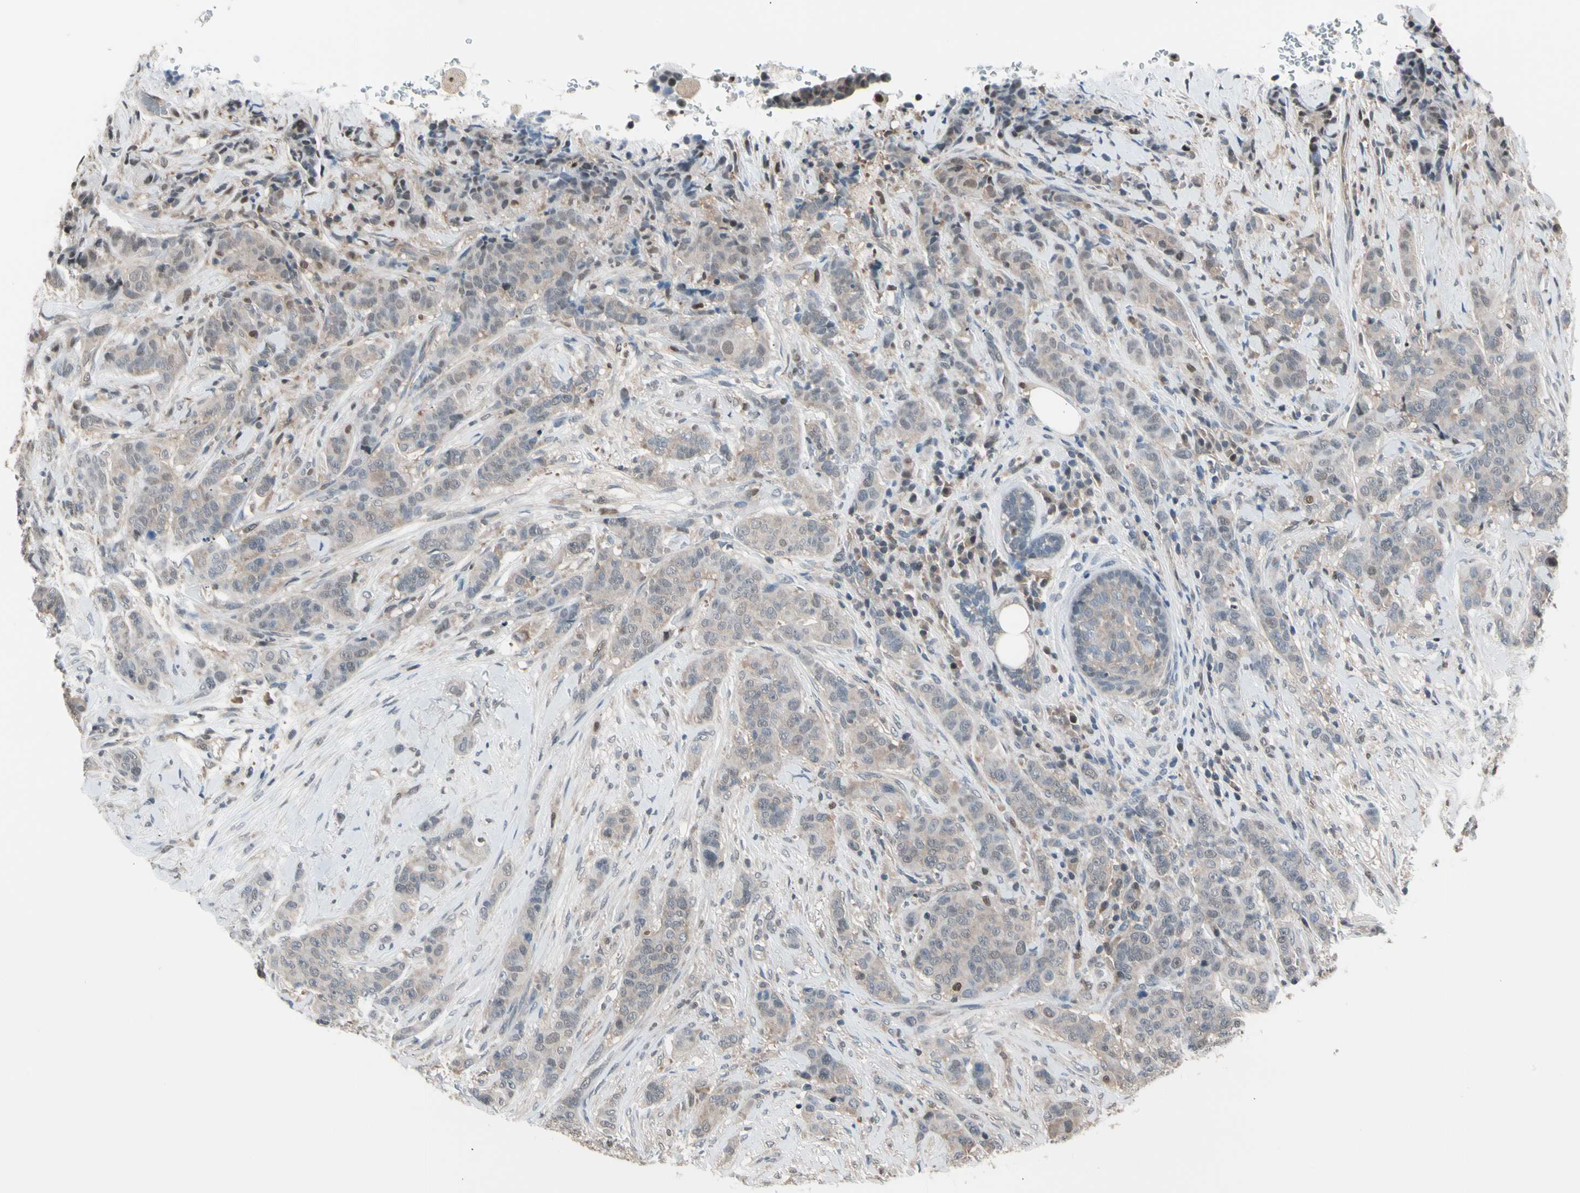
{"staining": {"intensity": "weak", "quantity": ">75%", "location": "cytoplasmic/membranous"}, "tissue": "breast cancer", "cell_type": "Tumor cells", "image_type": "cancer", "snomed": [{"axis": "morphology", "description": "Duct carcinoma"}, {"axis": "topography", "description": "Breast"}], "caption": "Breast infiltrating ductal carcinoma stained with immunohistochemistry exhibits weak cytoplasmic/membranous positivity in approximately >75% of tumor cells.", "gene": "PSMA2", "patient": {"sex": "female", "age": 40}}